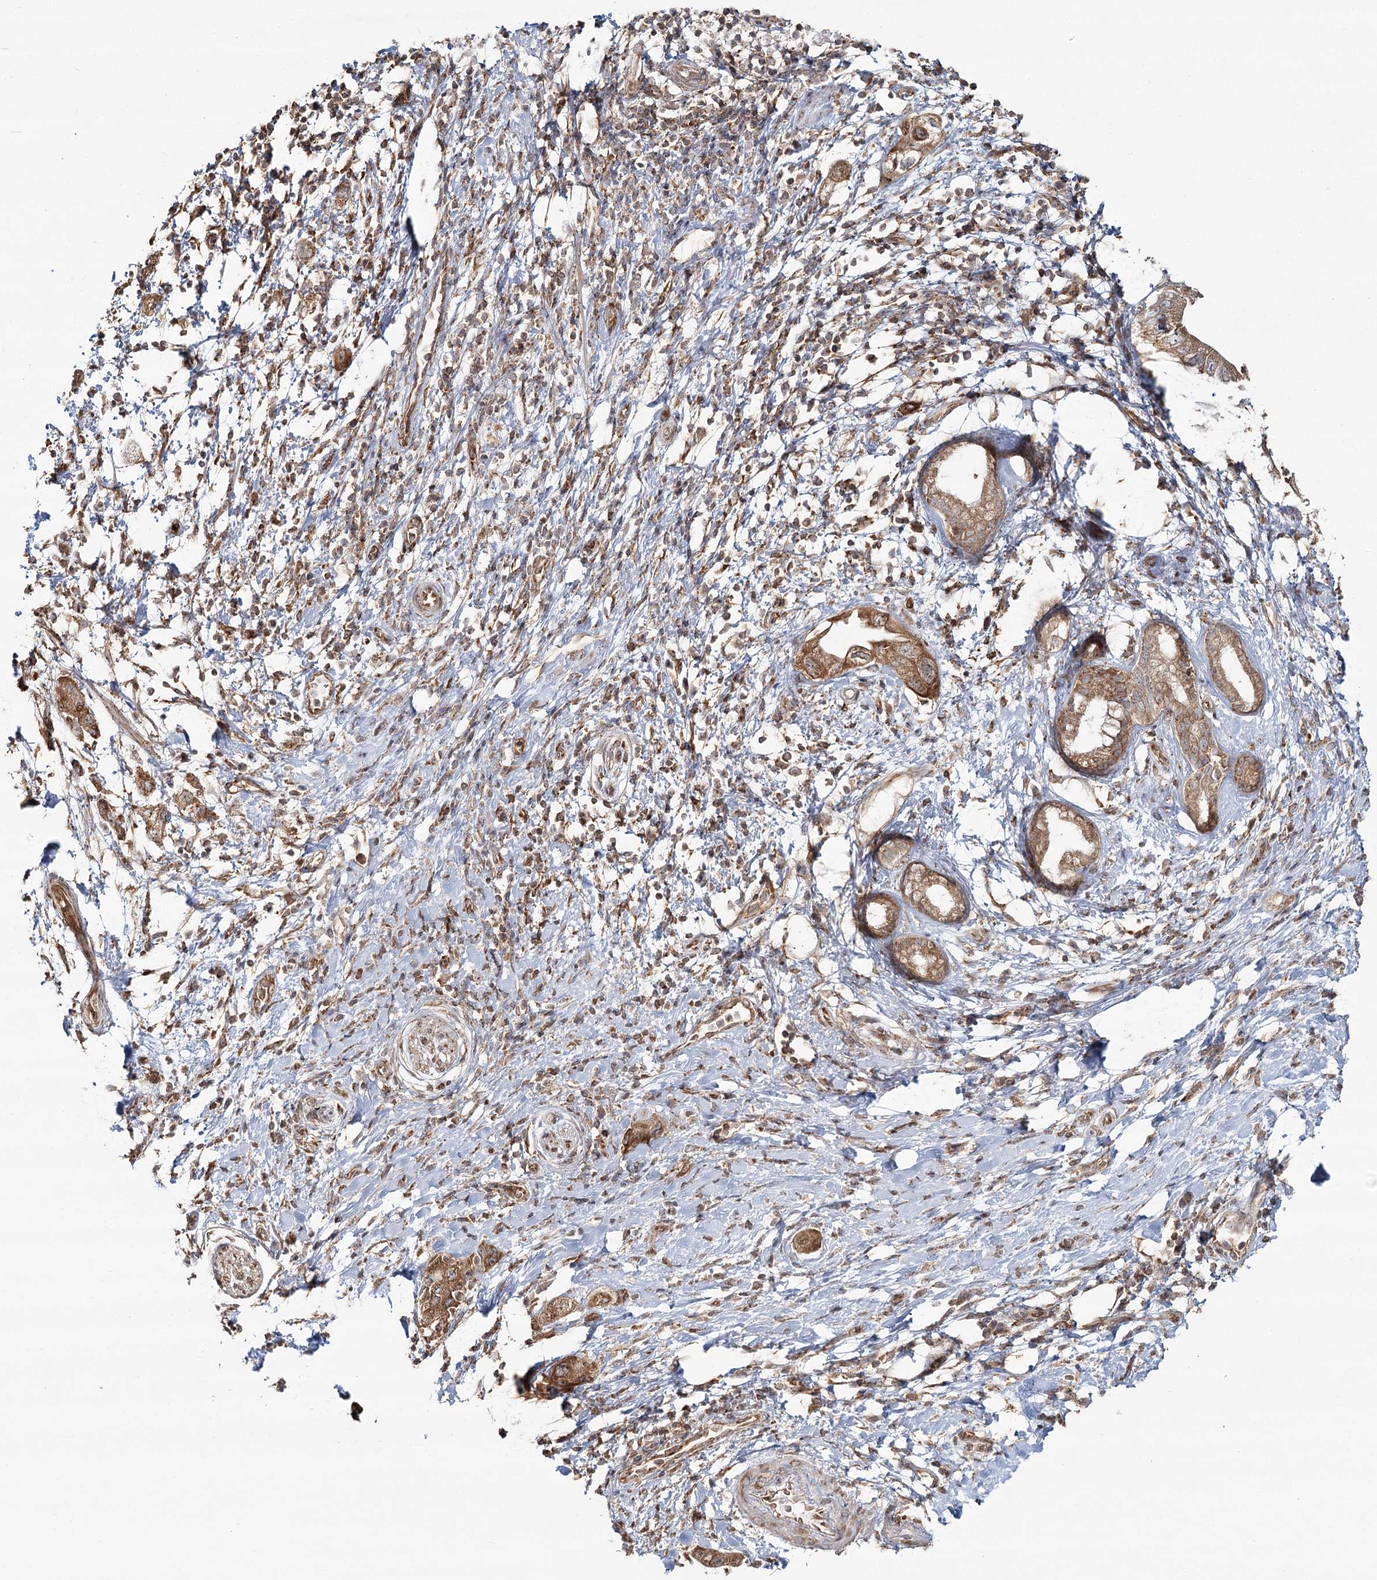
{"staining": {"intensity": "moderate", "quantity": ">75%", "location": "cytoplasmic/membranous"}, "tissue": "pancreatic cancer", "cell_type": "Tumor cells", "image_type": "cancer", "snomed": [{"axis": "morphology", "description": "Adenocarcinoma, NOS"}, {"axis": "topography", "description": "Pancreas"}], "caption": "Immunohistochemical staining of pancreatic adenocarcinoma exhibits medium levels of moderate cytoplasmic/membranous staining in about >75% of tumor cells.", "gene": "OTUD4", "patient": {"sex": "female", "age": 73}}